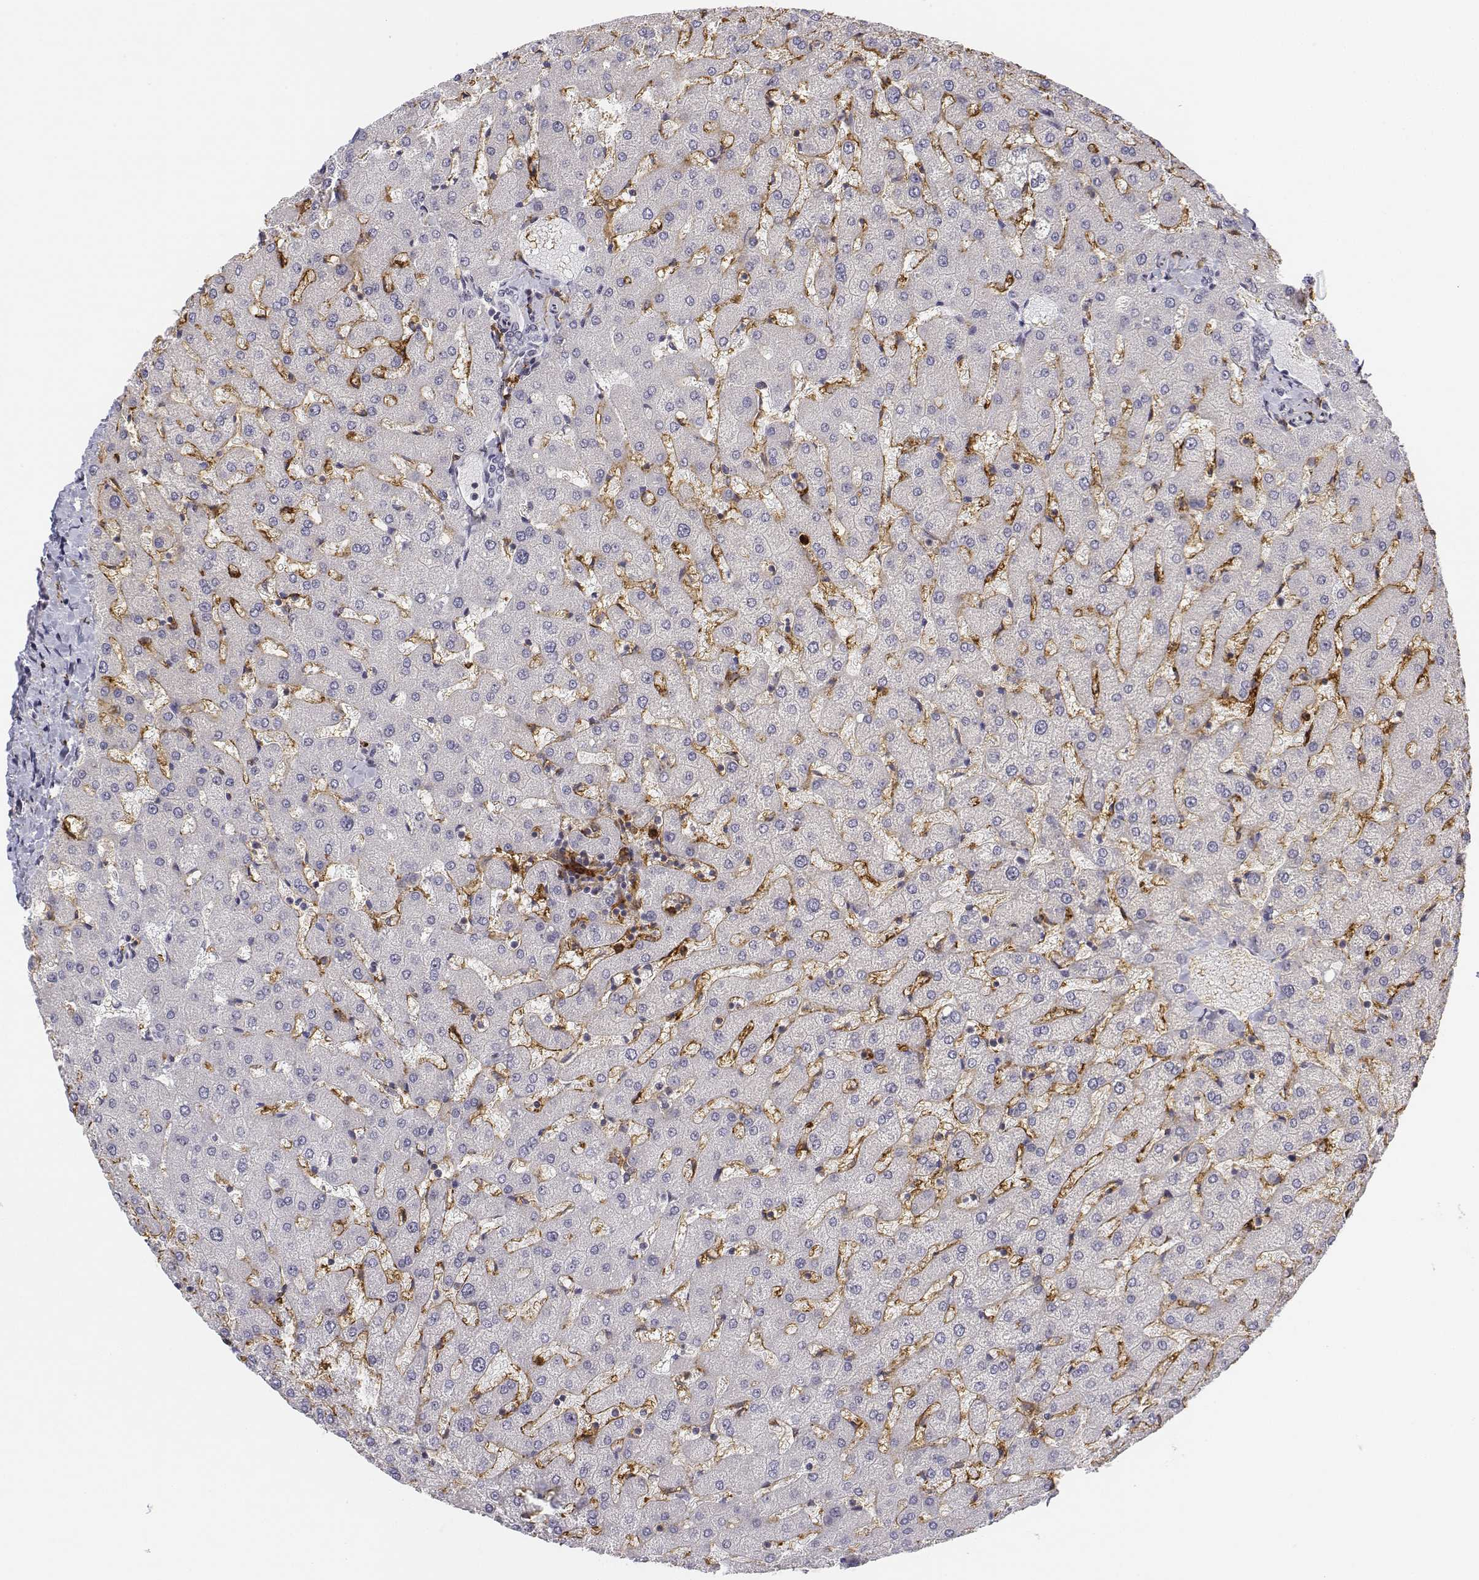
{"staining": {"intensity": "negative", "quantity": "none", "location": "none"}, "tissue": "liver", "cell_type": "Cholangiocytes", "image_type": "normal", "snomed": [{"axis": "morphology", "description": "Normal tissue, NOS"}, {"axis": "topography", "description": "Liver"}], "caption": "A histopathology image of liver stained for a protein exhibits no brown staining in cholangiocytes.", "gene": "CD14", "patient": {"sex": "female", "age": 50}}